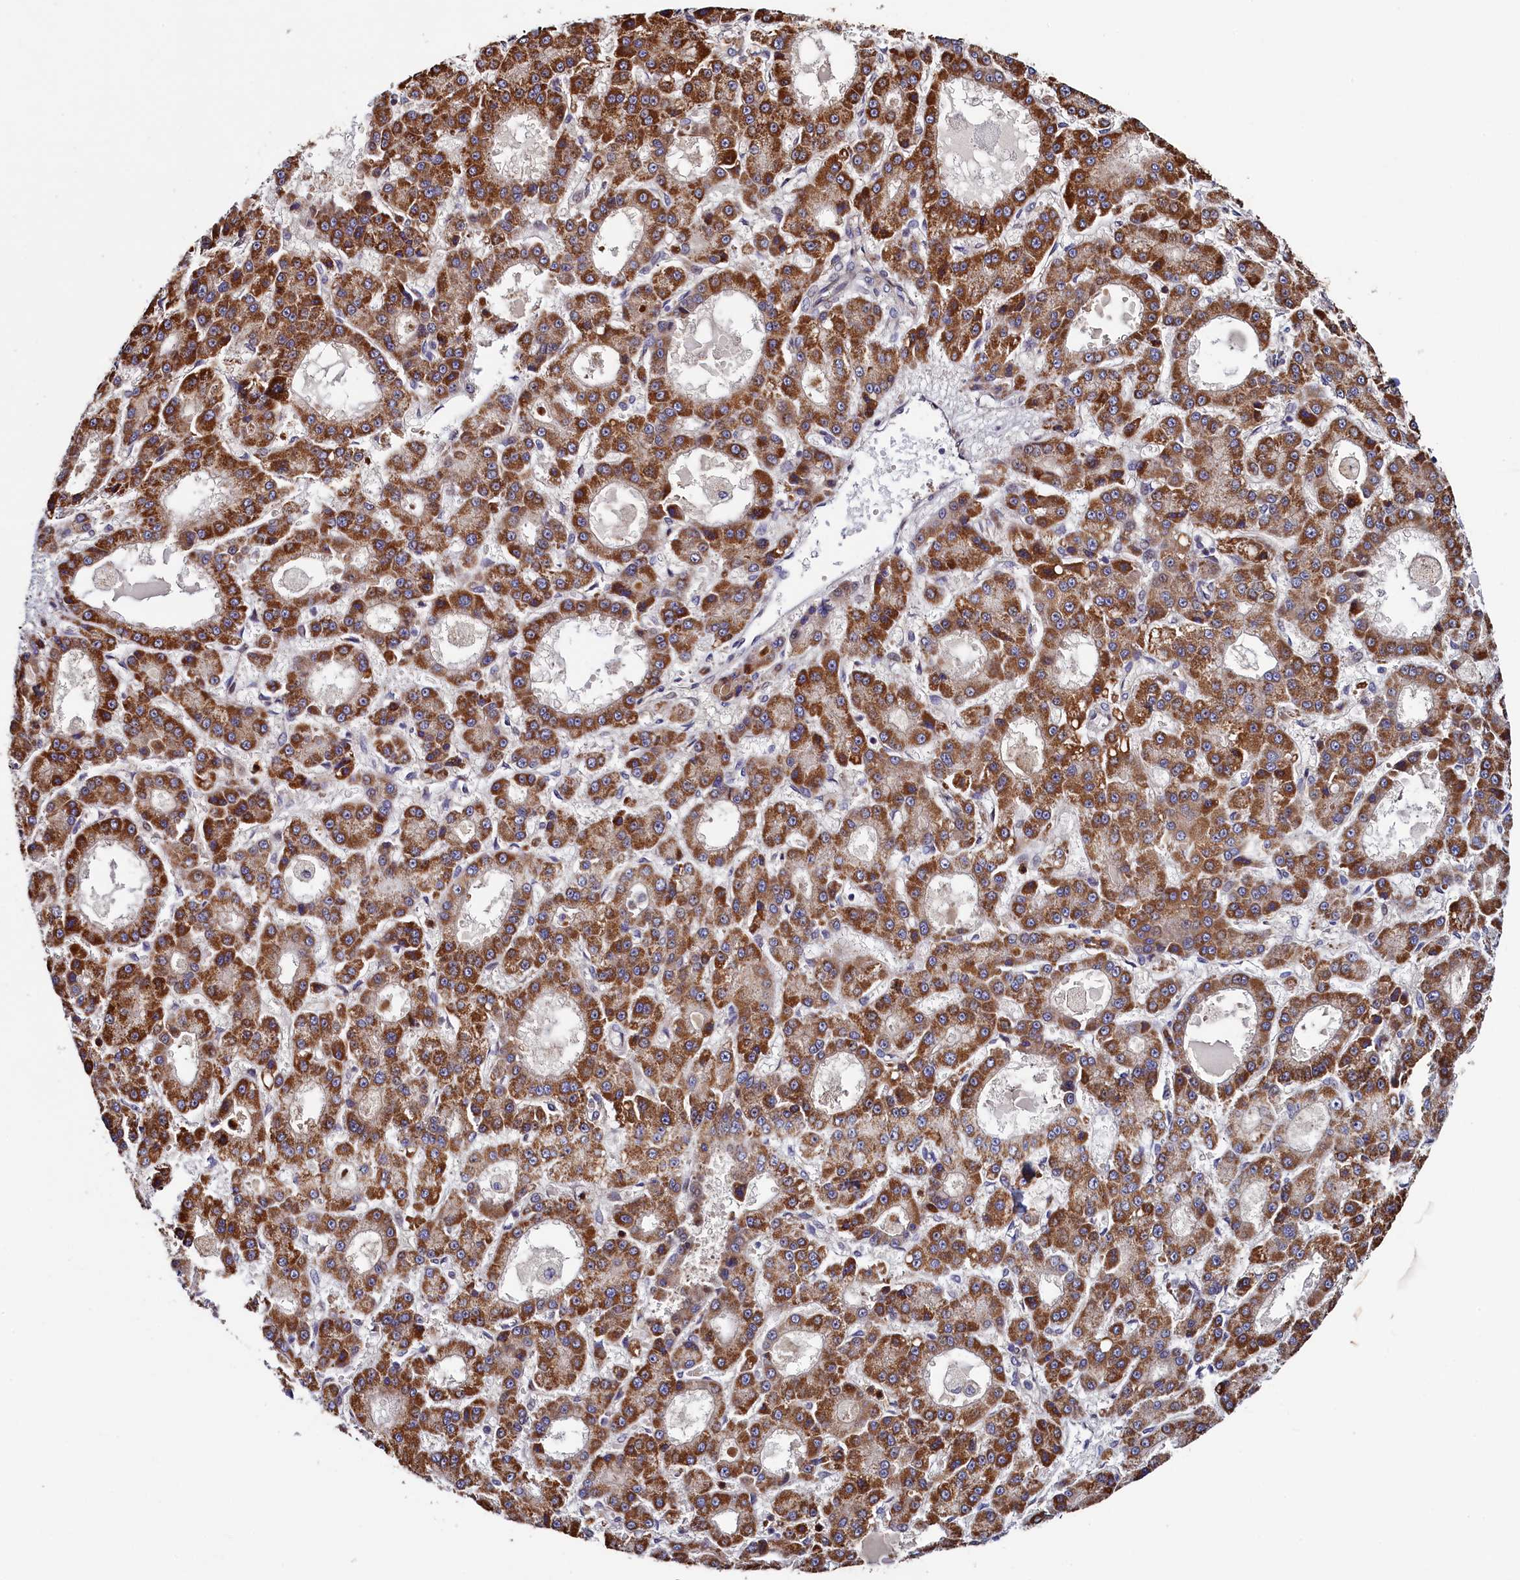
{"staining": {"intensity": "strong", "quantity": ">75%", "location": "cytoplasmic/membranous"}, "tissue": "liver cancer", "cell_type": "Tumor cells", "image_type": "cancer", "snomed": [{"axis": "morphology", "description": "Carcinoma, Hepatocellular, NOS"}, {"axis": "topography", "description": "Liver"}], "caption": "Hepatocellular carcinoma (liver) stained with a brown dye demonstrates strong cytoplasmic/membranous positive positivity in approximately >75% of tumor cells.", "gene": "PIK3C3", "patient": {"sex": "male", "age": 70}}